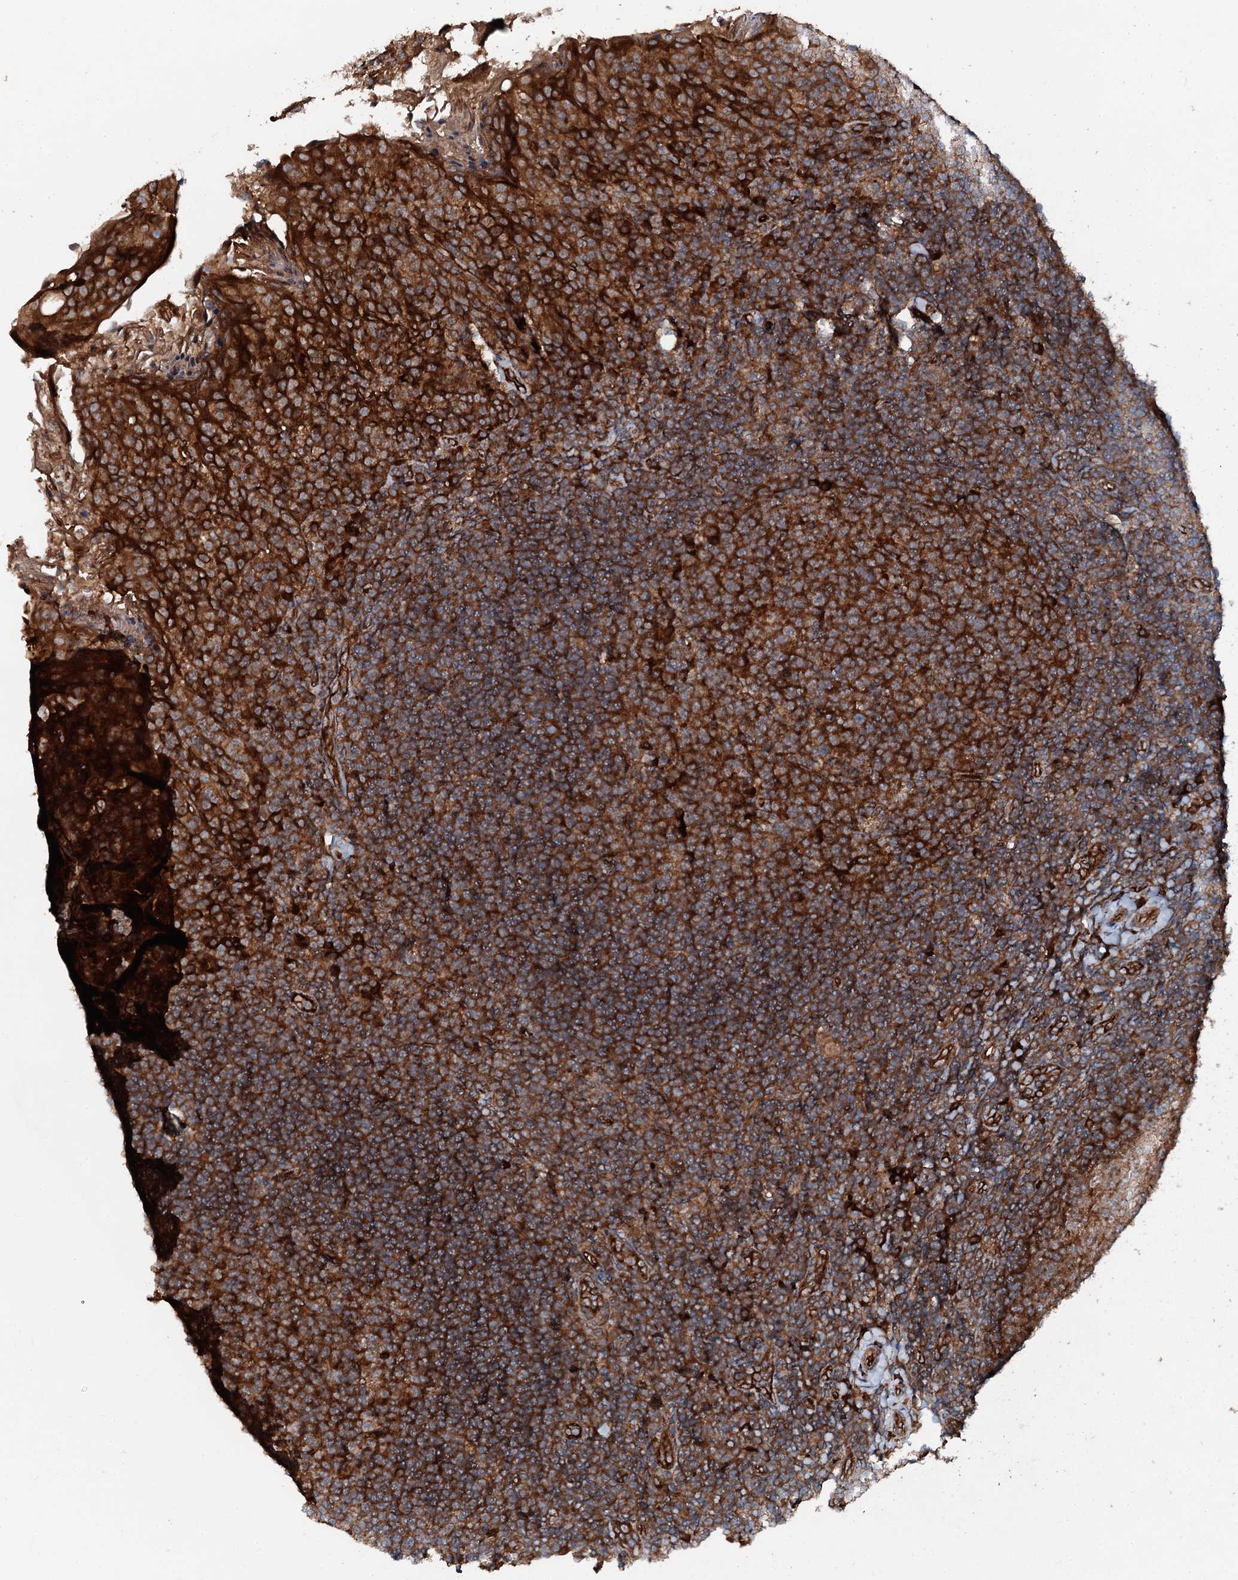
{"staining": {"intensity": "strong", "quantity": ">75%", "location": "cytoplasmic/membranous"}, "tissue": "tonsil", "cell_type": "Germinal center cells", "image_type": "normal", "snomed": [{"axis": "morphology", "description": "Normal tissue, NOS"}, {"axis": "topography", "description": "Tonsil"}], "caption": "This histopathology image displays immunohistochemistry (IHC) staining of unremarkable human tonsil, with high strong cytoplasmic/membranous expression in approximately >75% of germinal center cells.", "gene": "FLYWCH1", "patient": {"sex": "female", "age": 10}}